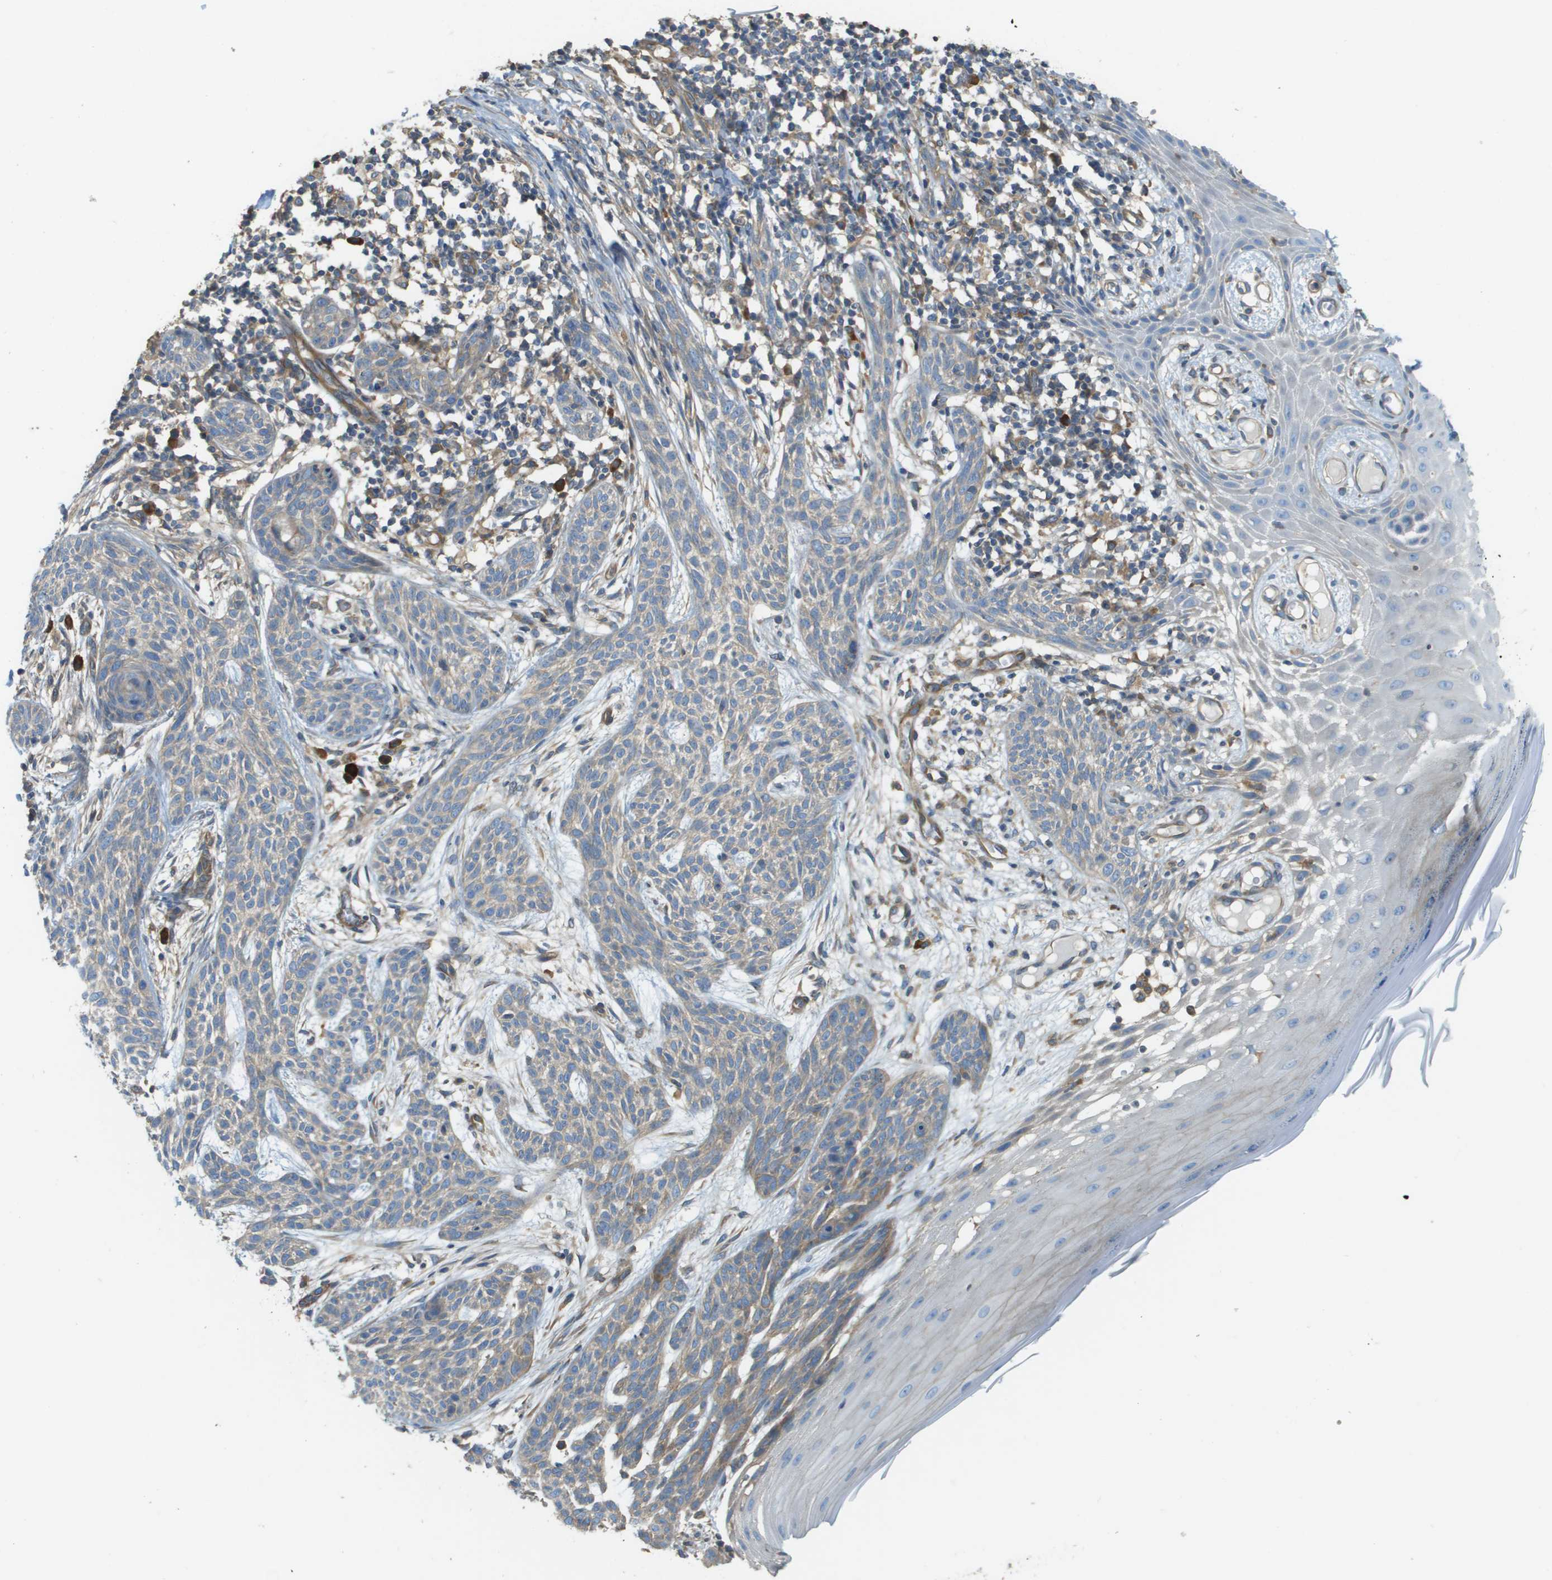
{"staining": {"intensity": "weak", "quantity": "<25%", "location": "cytoplasmic/membranous"}, "tissue": "skin cancer", "cell_type": "Tumor cells", "image_type": "cancer", "snomed": [{"axis": "morphology", "description": "Basal cell carcinoma"}, {"axis": "topography", "description": "Skin"}], "caption": "High magnification brightfield microscopy of skin basal cell carcinoma stained with DAB (brown) and counterstained with hematoxylin (blue): tumor cells show no significant positivity. Brightfield microscopy of immunohistochemistry stained with DAB (3,3'-diaminobenzidine) (brown) and hematoxylin (blue), captured at high magnification.", "gene": "DNAJB11", "patient": {"sex": "female", "age": 59}}